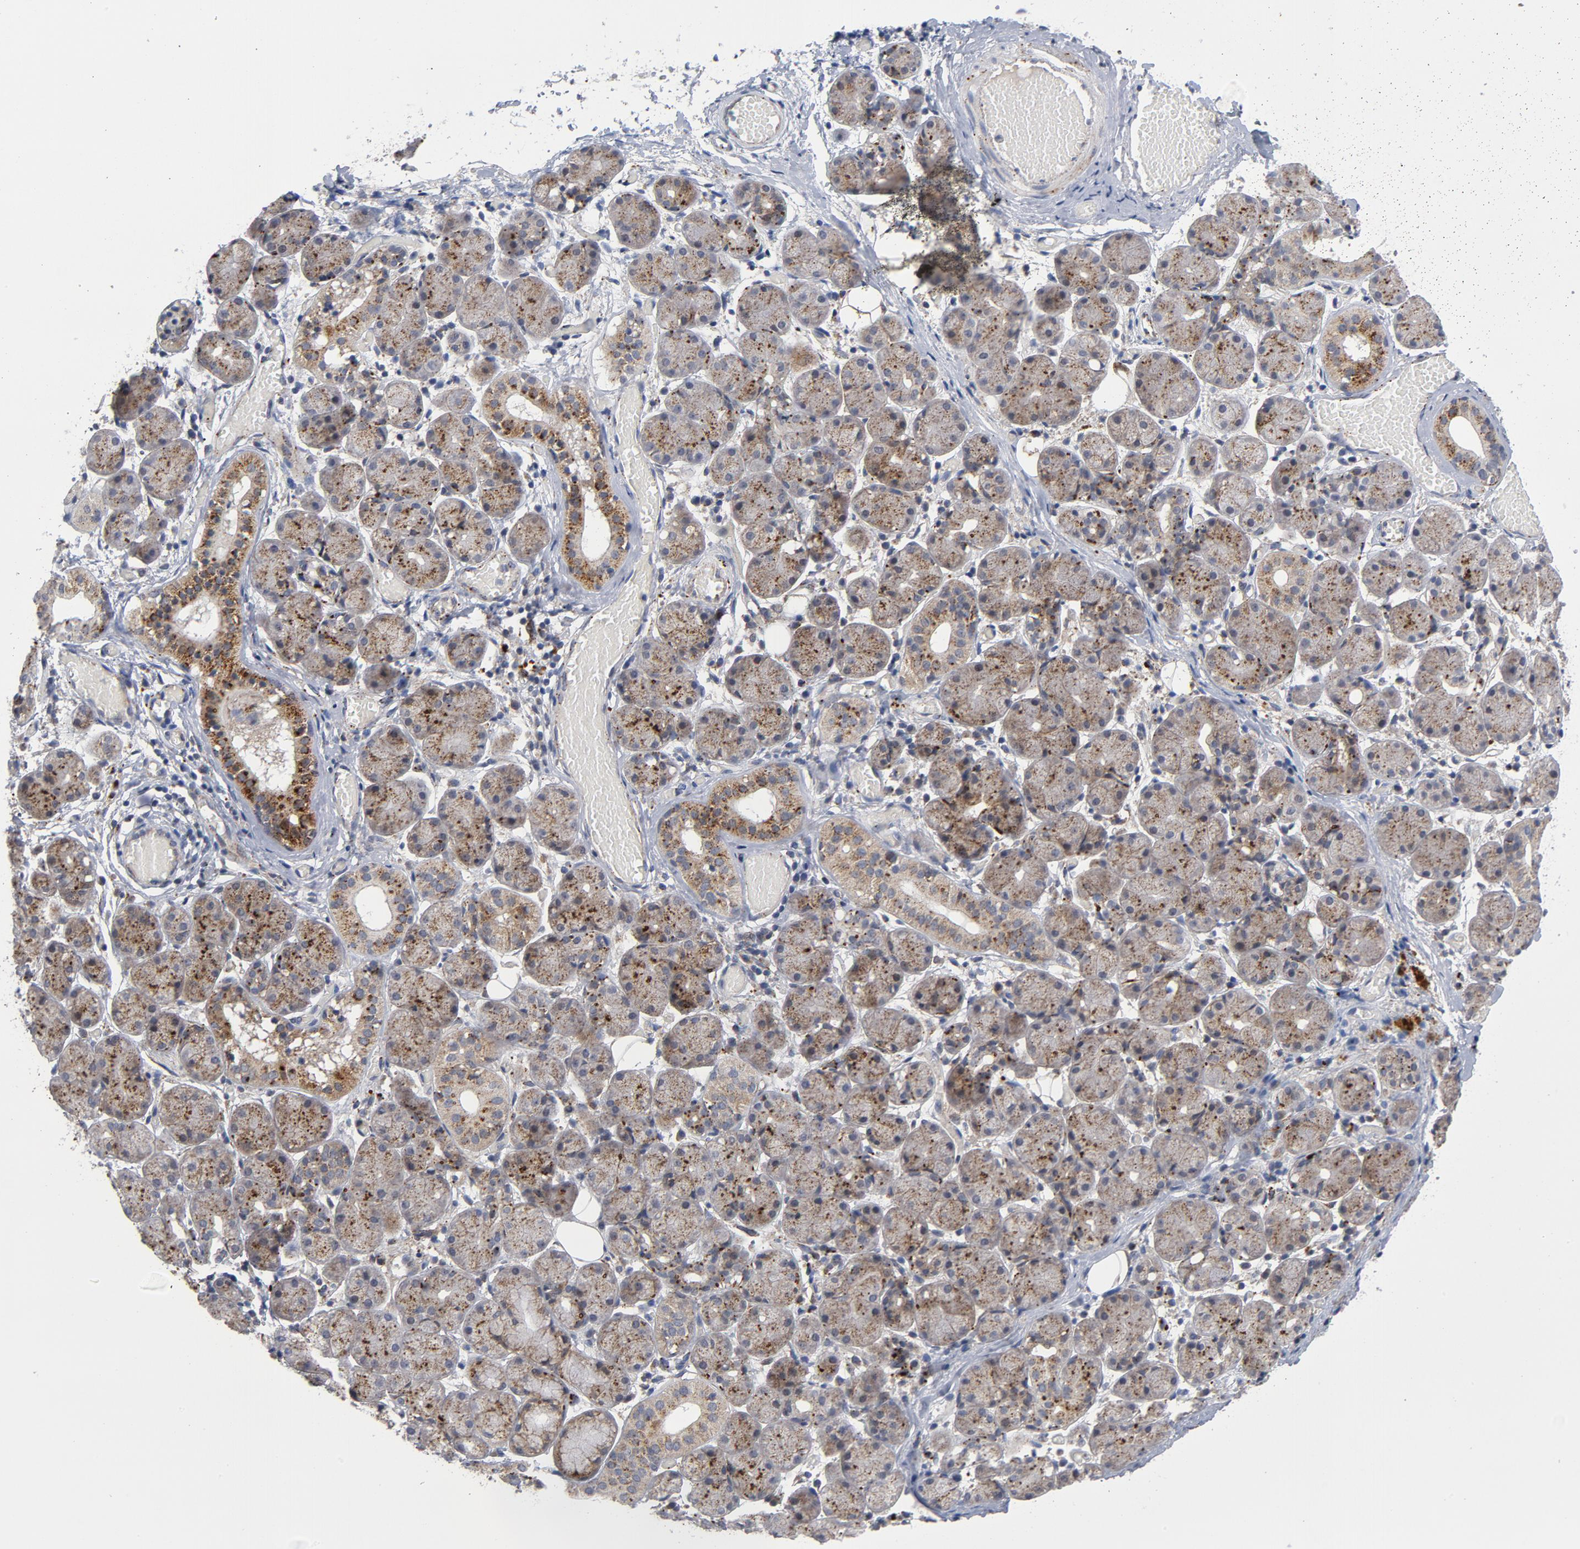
{"staining": {"intensity": "moderate", "quantity": ">75%", "location": "cytoplasmic/membranous"}, "tissue": "salivary gland", "cell_type": "Glandular cells", "image_type": "normal", "snomed": [{"axis": "morphology", "description": "Normal tissue, NOS"}, {"axis": "topography", "description": "Salivary gland"}], "caption": "Immunohistochemistry (DAB) staining of normal human salivary gland demonstrates moderate cytoplasmic/membranous protein positivity in about >75% of glandular cells. (Brightfield microscopy of DAB IHC at high magnification).", "gene": "AKT2", "patient": {"sex": "female", "age": 24}}